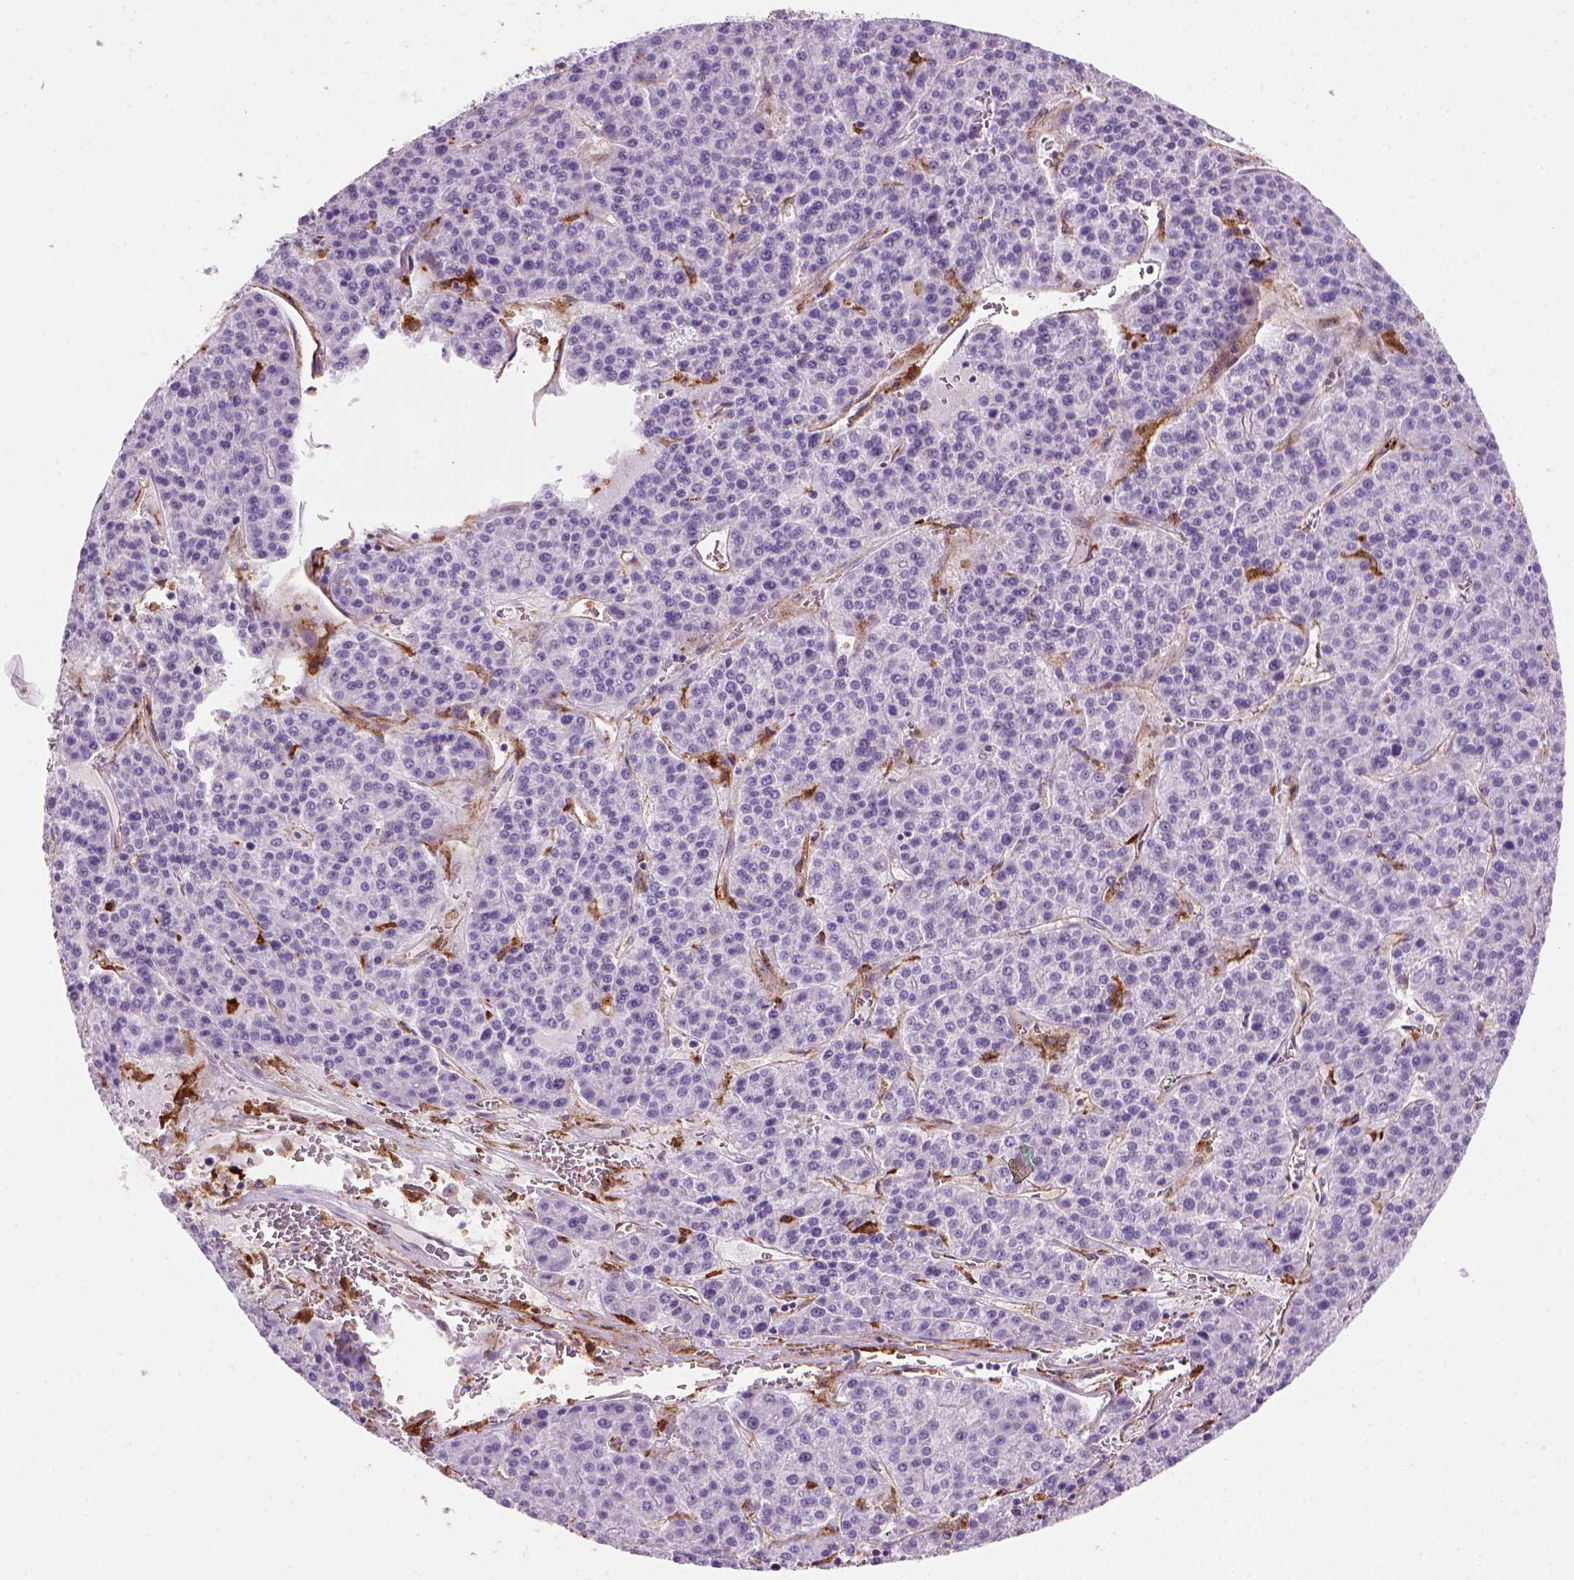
{"staining": {"intensity": "negative", "quantity": "none", "location": "none"}, "tissue": "liver cancer", "cell_type": "Tumor cells", "image_type": "cancer", "snomed": [{"axis": "morphology", "description": "Carcinoma, Hepatocellular, NOS"}, {"axis": "topography", "description": "Liver"}], "caption": "DAB immunohistochemical staining of human liver hepatocellular carcinoma exhibits no significant expression in tumor cells.", "gene": "MARCKS", "patient": {"sex": "female", "age": 58}}